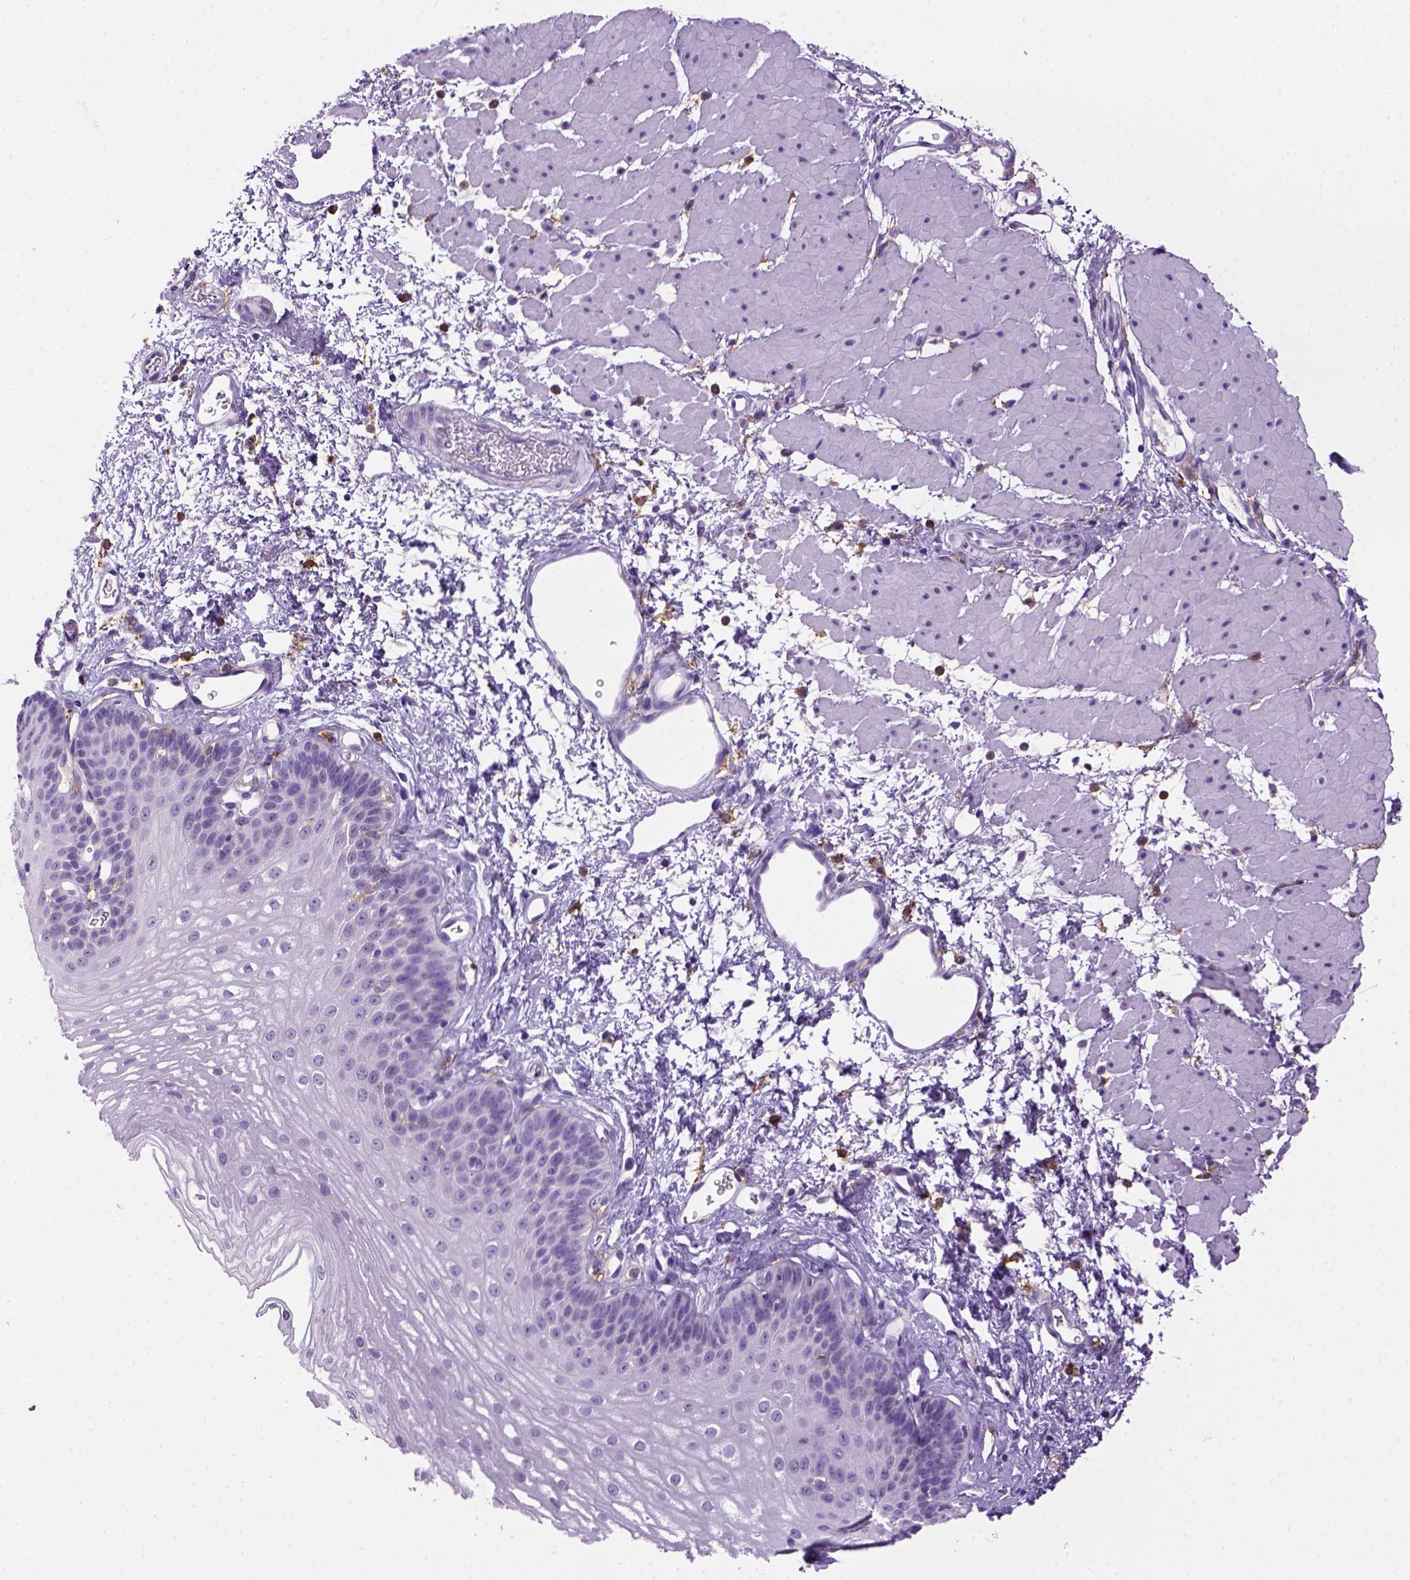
{"staining": {"intensity": "negative", "quantity": "none", "location": "none"}, "tissue": "esophagus", "cell_type": "Squamous epithelial cells", "image_type": "normal", "snomed": [{"axis": "morphology", "description": "Normal tissue, NOS"}, {"axis": "topography", "description": "Esophagus"}], "caption": "Immunohistochemistry of unremarkable esophagus displays no staining in squamous epithelial cells. (DAB immunohistochemistry (IHC) visualized using brightfield microscopy, high magnification).", "gene": "CD14", "patient": {"sex": "female", "age": 62}}